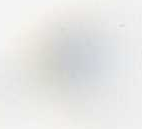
{"staining": {"intensity": "weak", "quantity": "<25%", "location": "cytoplasmic/membranous"}, "tissue": "endometrial cancer", "cell_type": "Tumor cells", "image_type": "cancer", "snomed": [{"axis": "morphology", "description": "Adenocarcinoma, NOS"}, {"axis": "topography", "description": "Uterus"}], "caption": "High power microscopy image of an immunohistochemistry image of endometrial adenocarcinoma, revealing no significant staining in tumor cells.", "gene": "ARHGEF25", "patient": {"sex": "female", "age": 77}}